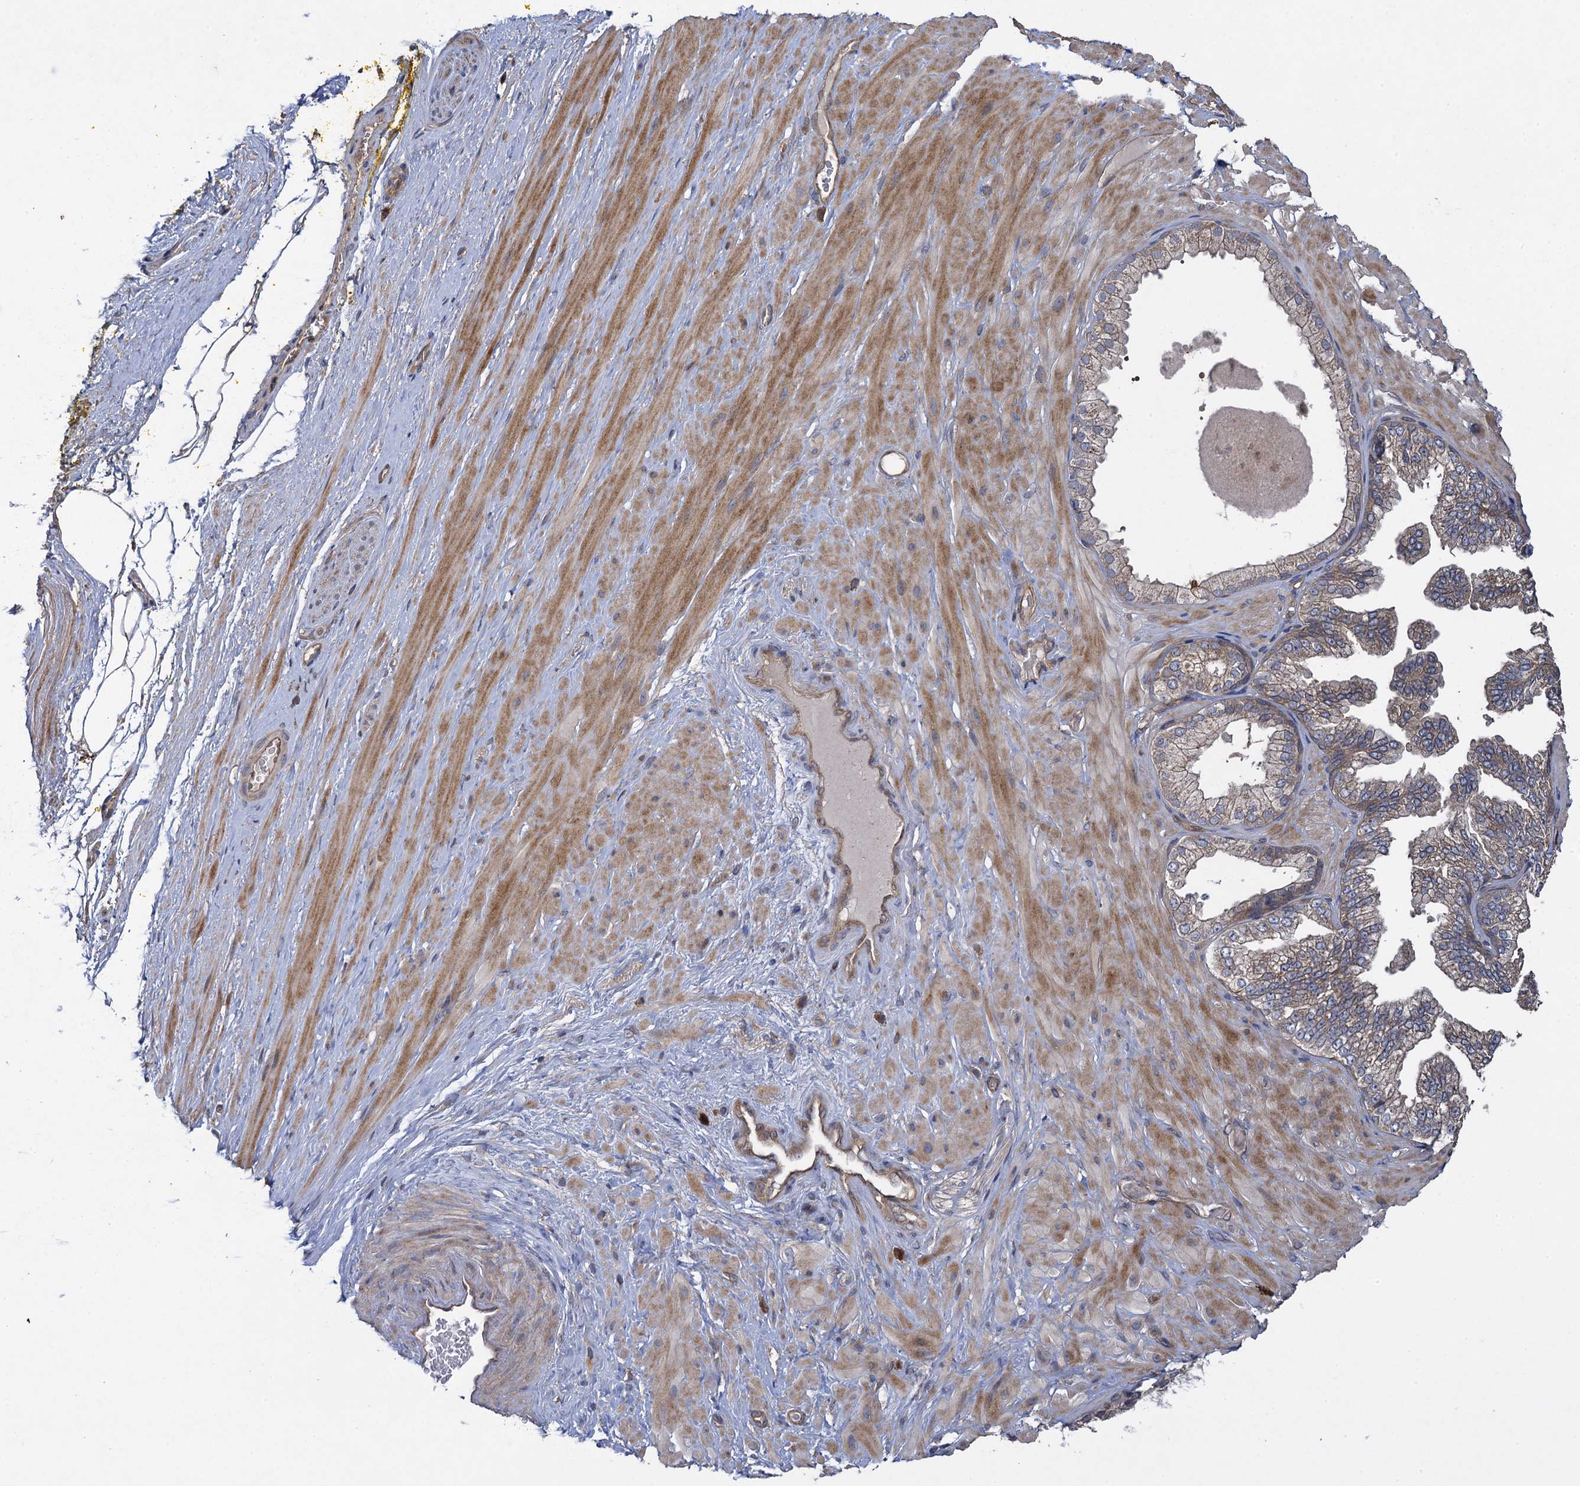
{"staining": {"intensity": "negative", "quantity": "none", "location": "none"}, "tissue": "adipose tissue", "cell_type": "Adipocytes", "image_type": "normal", "snomed": [{"axis": "morphology", "description": "Normal tissue, NOS"}, {"axis": "morphology", "description": "Adenocarcinoma, Low grade"}, {"axis": "topography", "description": "Prostate"}, {"axis": "topography", "description": "Peripheral nerve tissue"}], "caption": "Adipose tissue stained for a protein using immunohistochemistry (IHC) demonstrates no positivity adipocytes.", "gene": "HAUS1", "patient": {"sex": "male", "age": 63}}